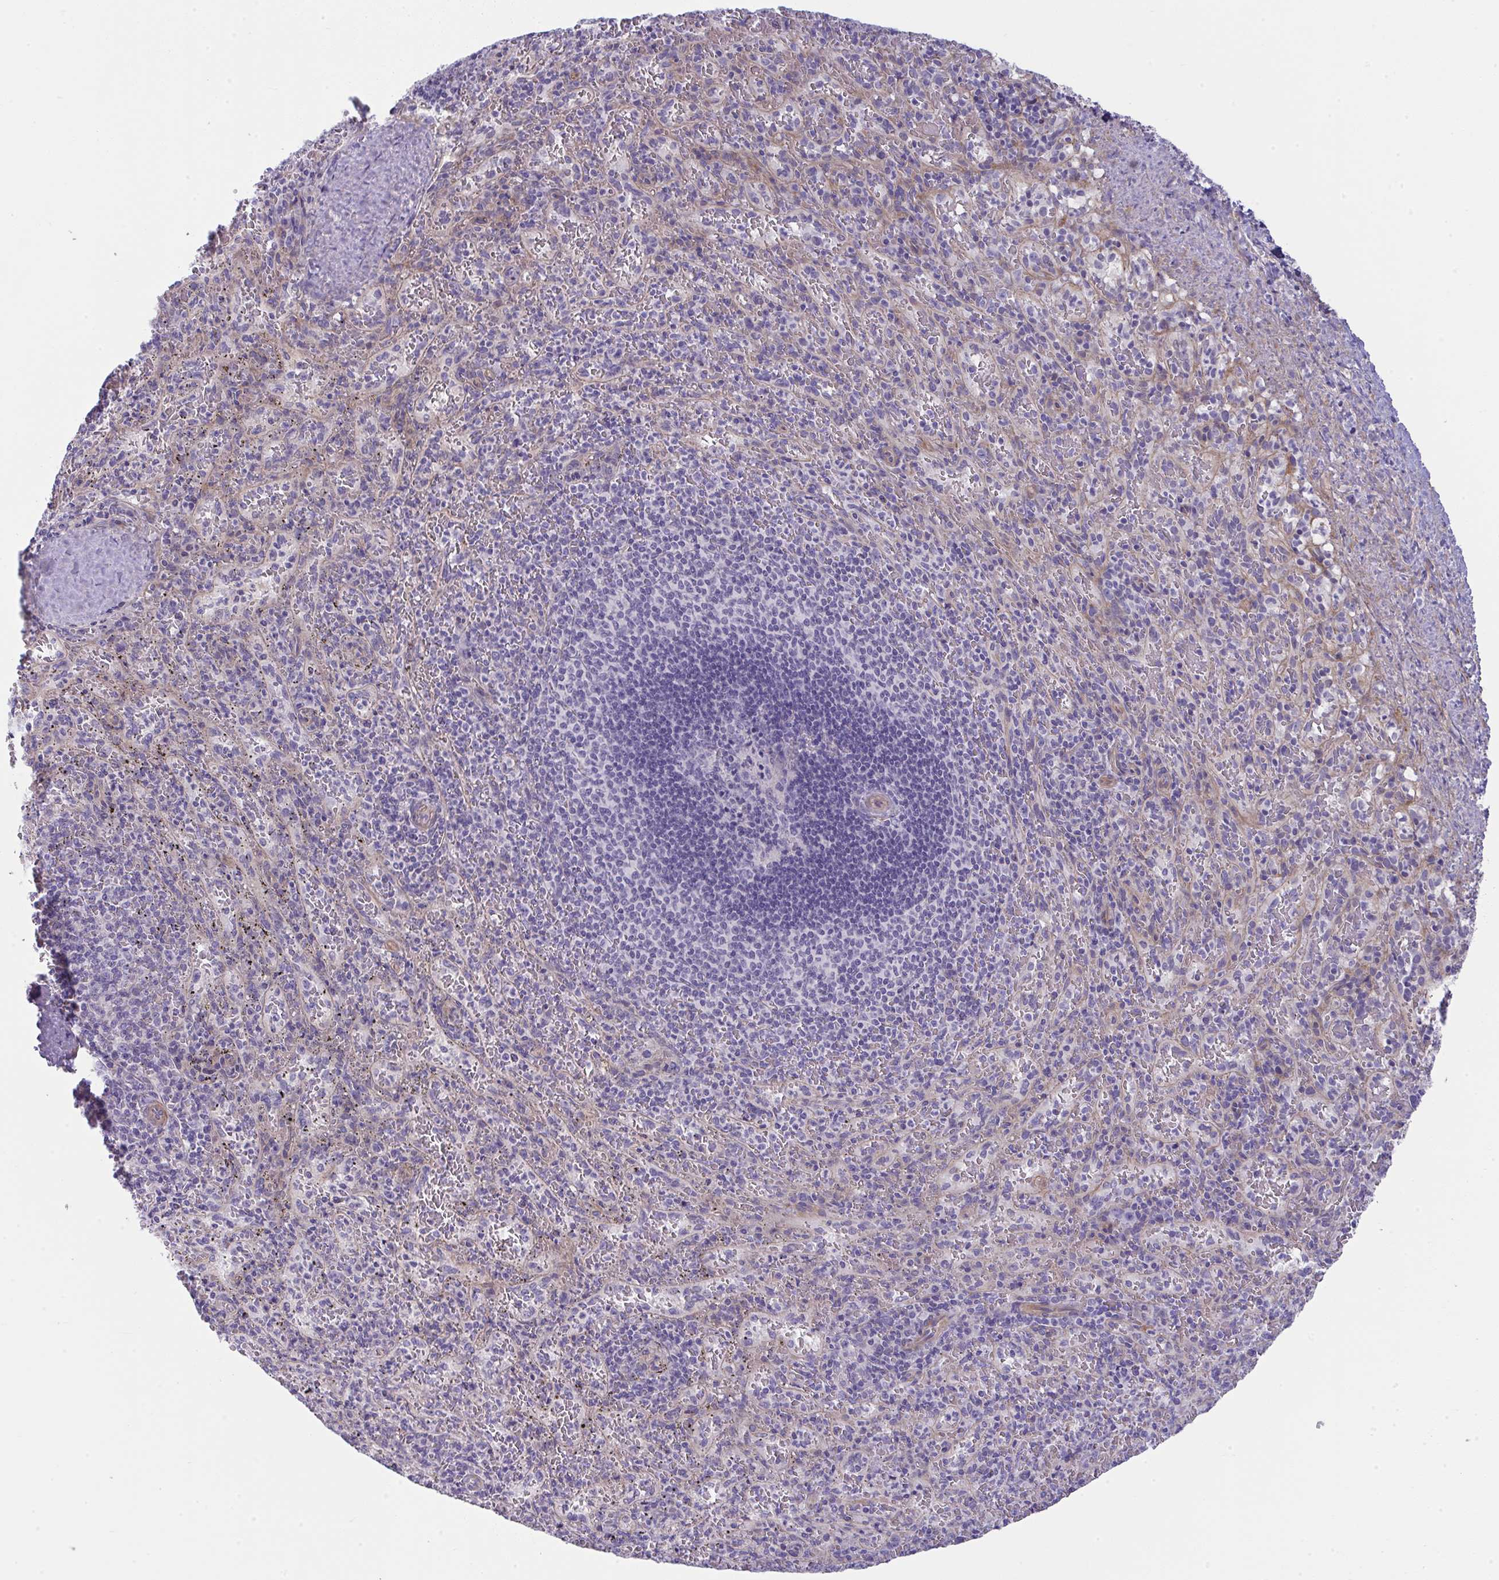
{"staining": {"intensity": "negative", "quantity": "none", "location": "none"}, "tissue": "spleen", "cell_type": "Cells in red pulp", "image_type": "normal", "snomed": [{"axis": "morphology", "description": "Normal tissue, NOS"}, {"axis": "topography", "description": "Spleen"}], "caption": "A histopathology image of spleen stained for a protein shows no brown staining in cells in red pulp. (Stains: DAB IHC with hematoxylin counter stain, Microscopy: brightfield microscopy at high magnification).", "gene": "MYL12A", "patient": {"sex": "male", "age": 57}}